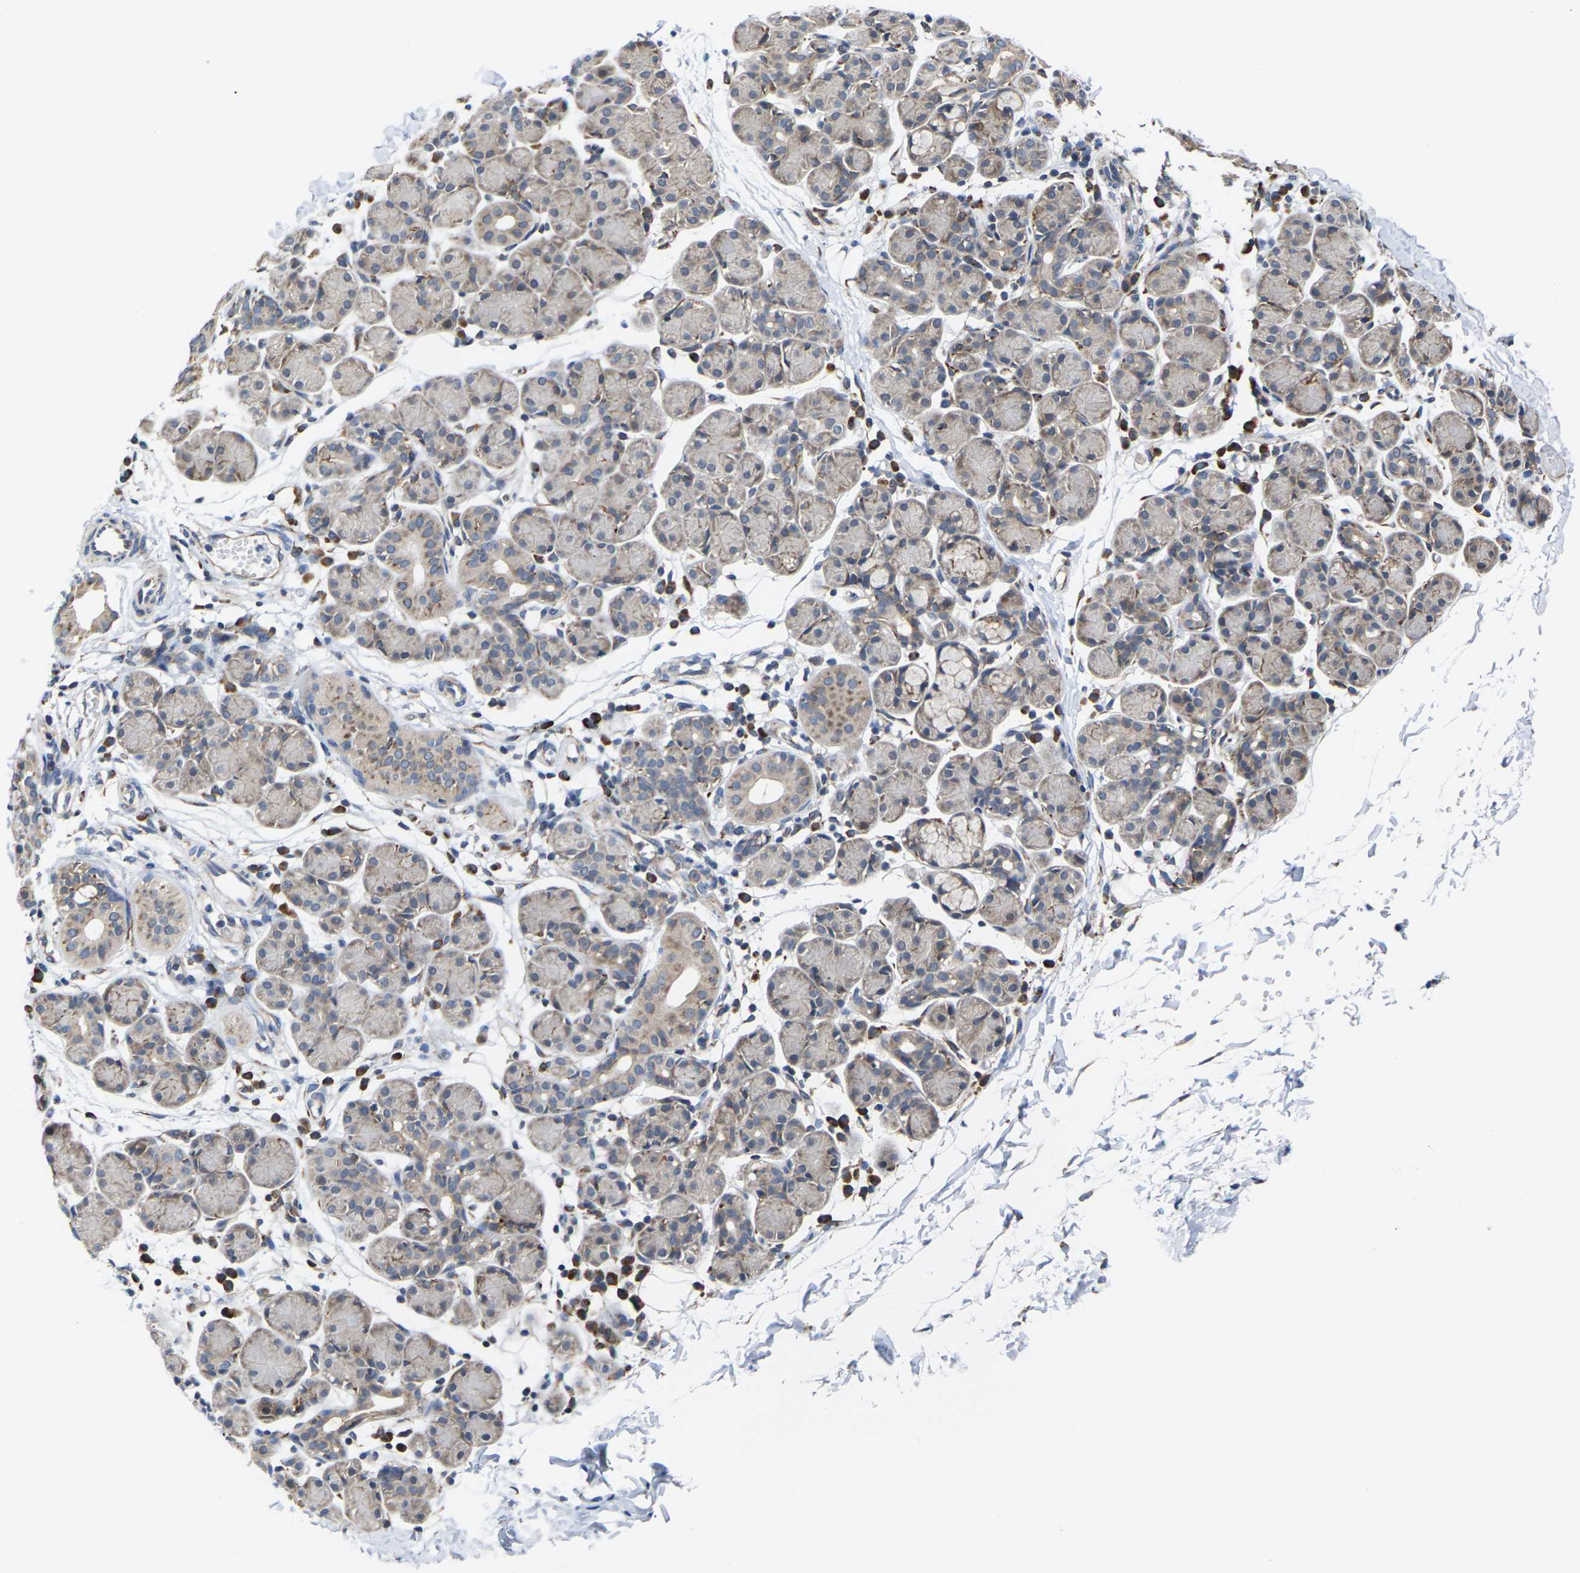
{"staining": {"intensity": "weak", "quantity": "25%-75%", "location": "cytoplasmic/membranous"}, "tissue": "salivary gland", "cell_type": "Glandular cells", "image_type": "normal", "snomed": [{"axis": "morphology", "description": "Normal tissue, NOS"}, {"axis": "morphology", "description": "Inflammation, NOS"}, {"axis": "topography", "description": "Lymph node"}, {"axis": "topography", "description": "Salivary gland"}], "caption": "A photomicrograph of salivary gland stained for a protein reveals weak cytoplasmic/membranous brown staining in glandular cells.", "gene": "PDZK1IP1", "patient": {"sex": "male", "age": 3}}